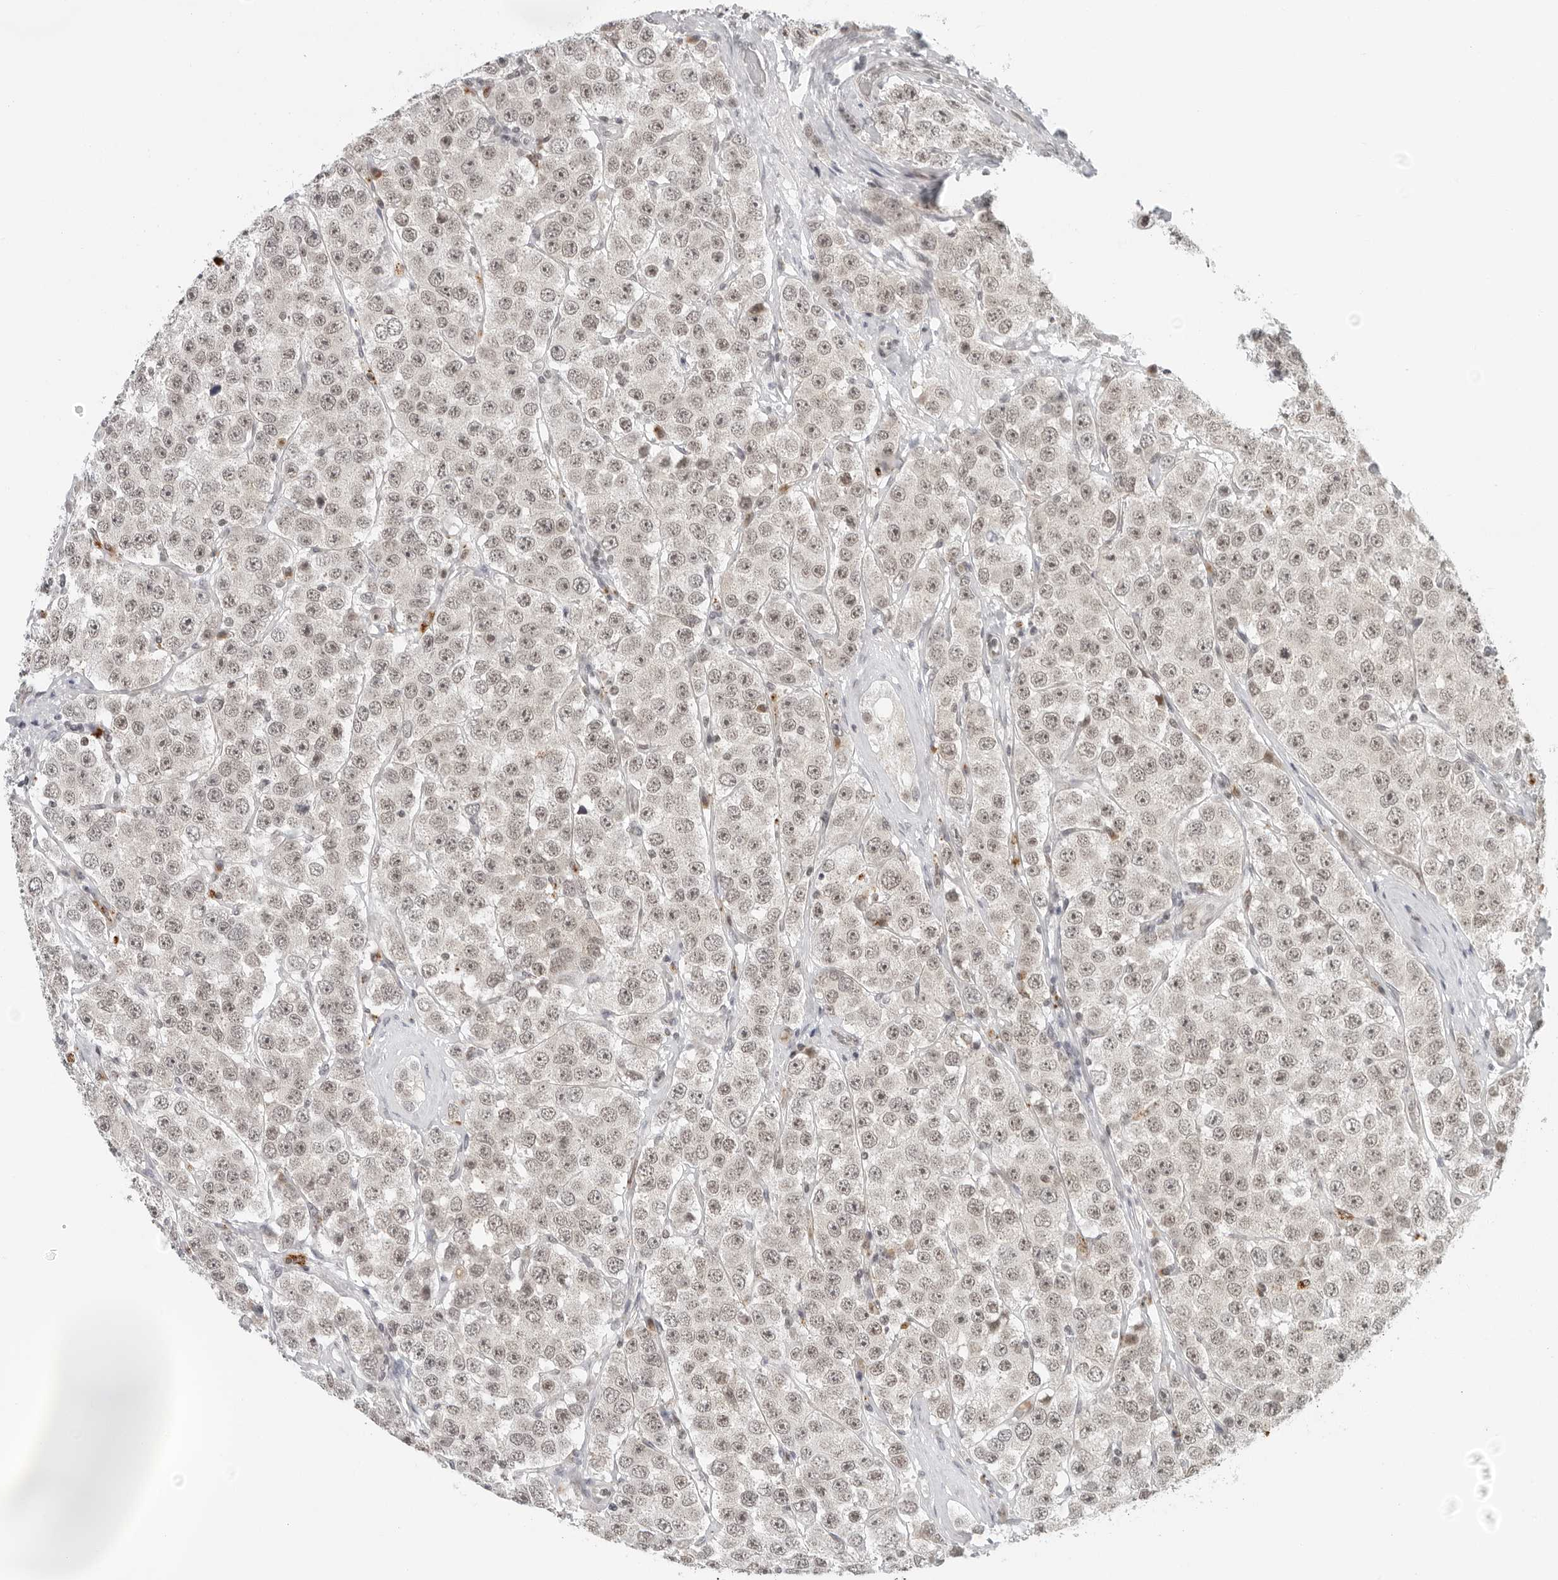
{"staining": {"intensity": "weak", "quantity": "25%-75%", "location": "nuclear"}, "tissue": "testis cancer", "cell_type": "Tumor cells", "image_type": "cancer", "snomed": [{"axis": "morphology", "description": "Seminoma, NOS"}, {"axis": "topography", "description": "Testis"}], "caption": "Immunohistochemical staining of human seminoma (testis) exhibits low levels of weak nuclear positivity in approximately 25%-75% of tumor cells.", "gene": "TOX4", "patient": {"sex": "male", "age": 28}}